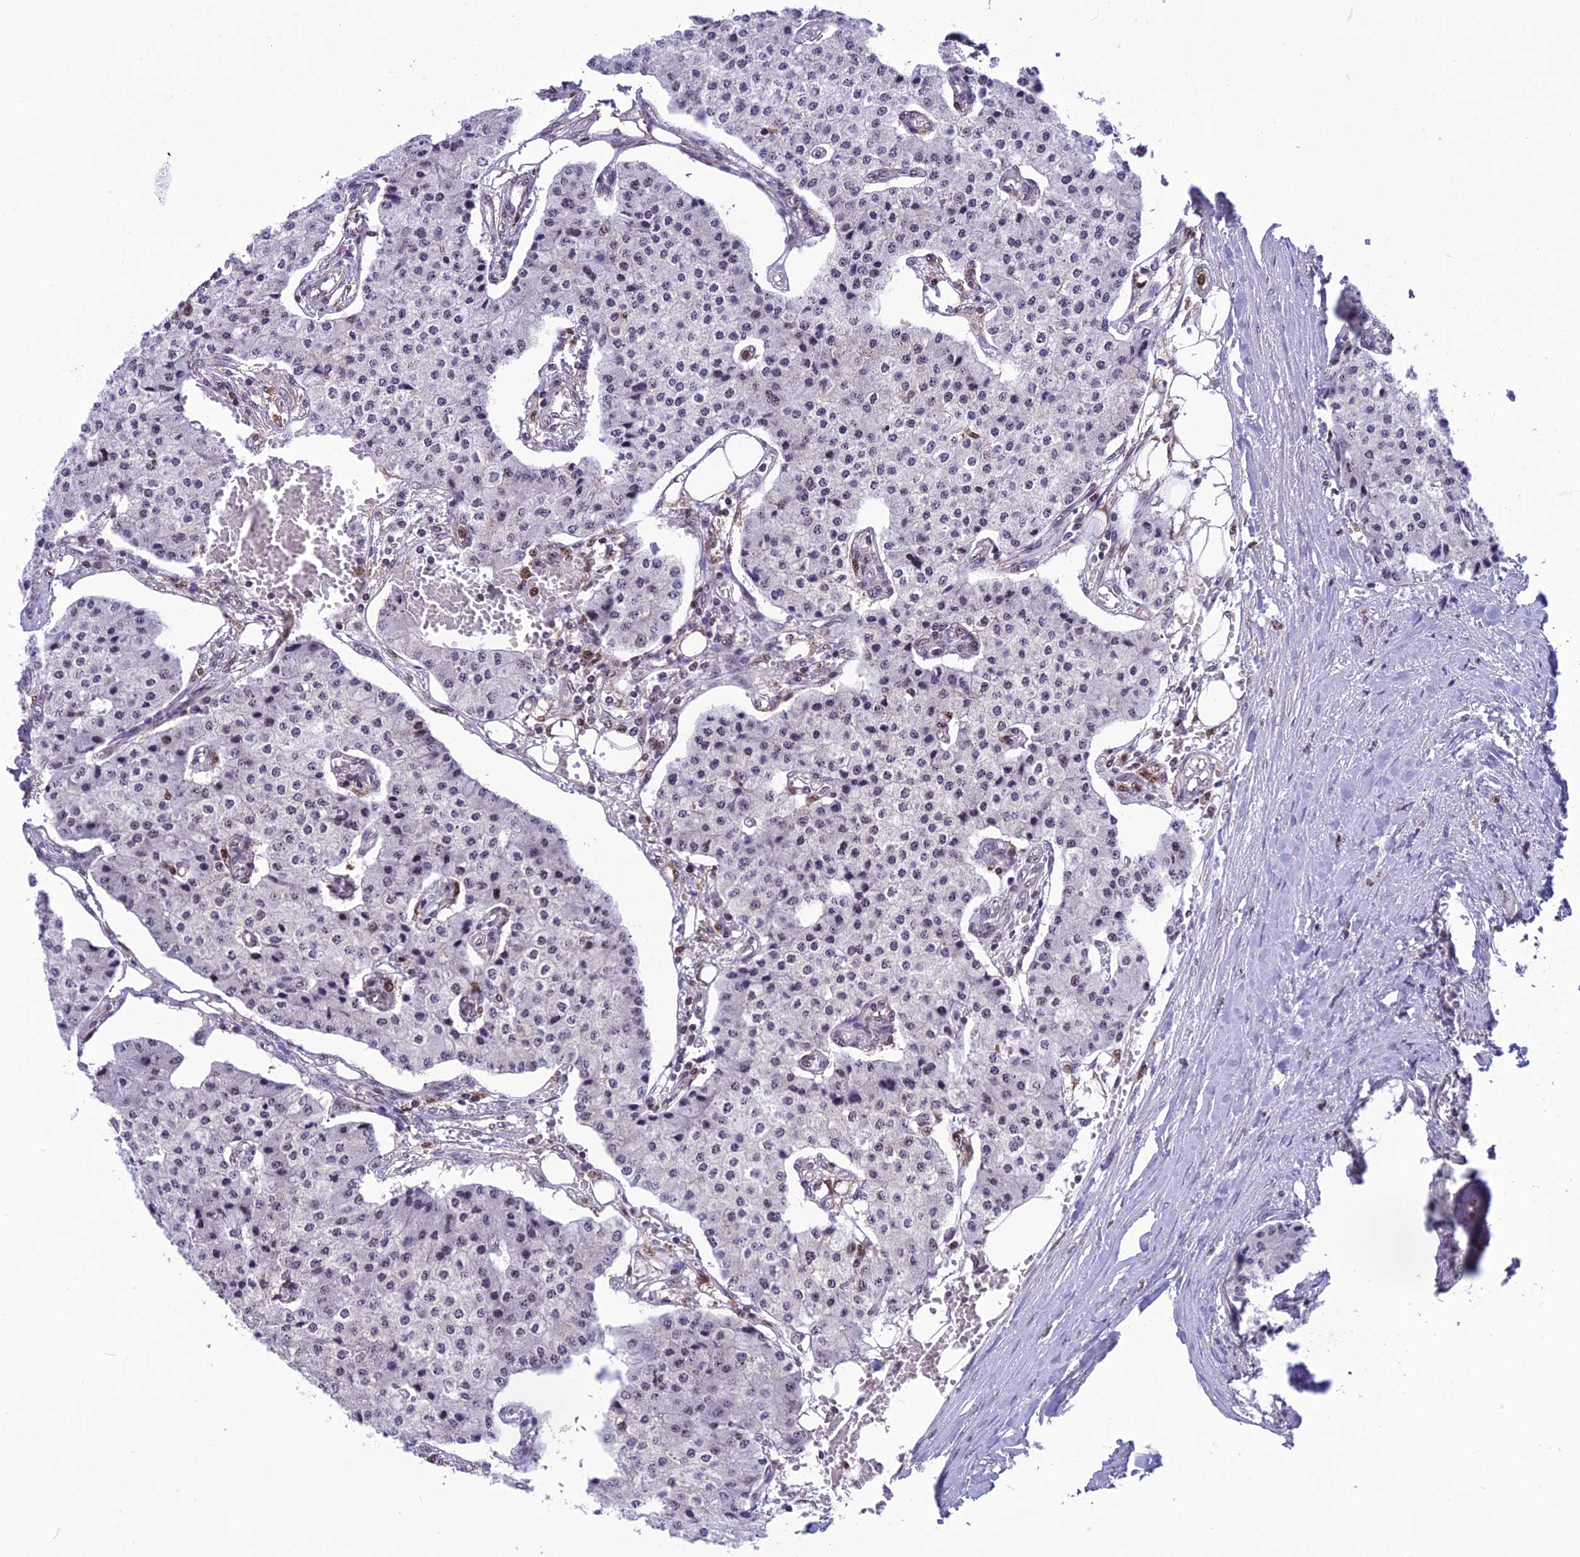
{"staining": {"intensity": "negative", "quantity": "none", "location": "none"}, "tissue": "carcinoid", "cell_type": "Tumor cells", "image_type": "cancer", "snomed": [{"axis": "morphology", "description": "Carcinoid, malignant, NOS"}, {"axis": "topography", "description": "Colon"}], "caption": "Malignant carcinoid was stained to show a protein in brown. There is no significant expression in tumor cells.", "gene": "MIS12", "patient": {"sex": "female", "age": 52}}